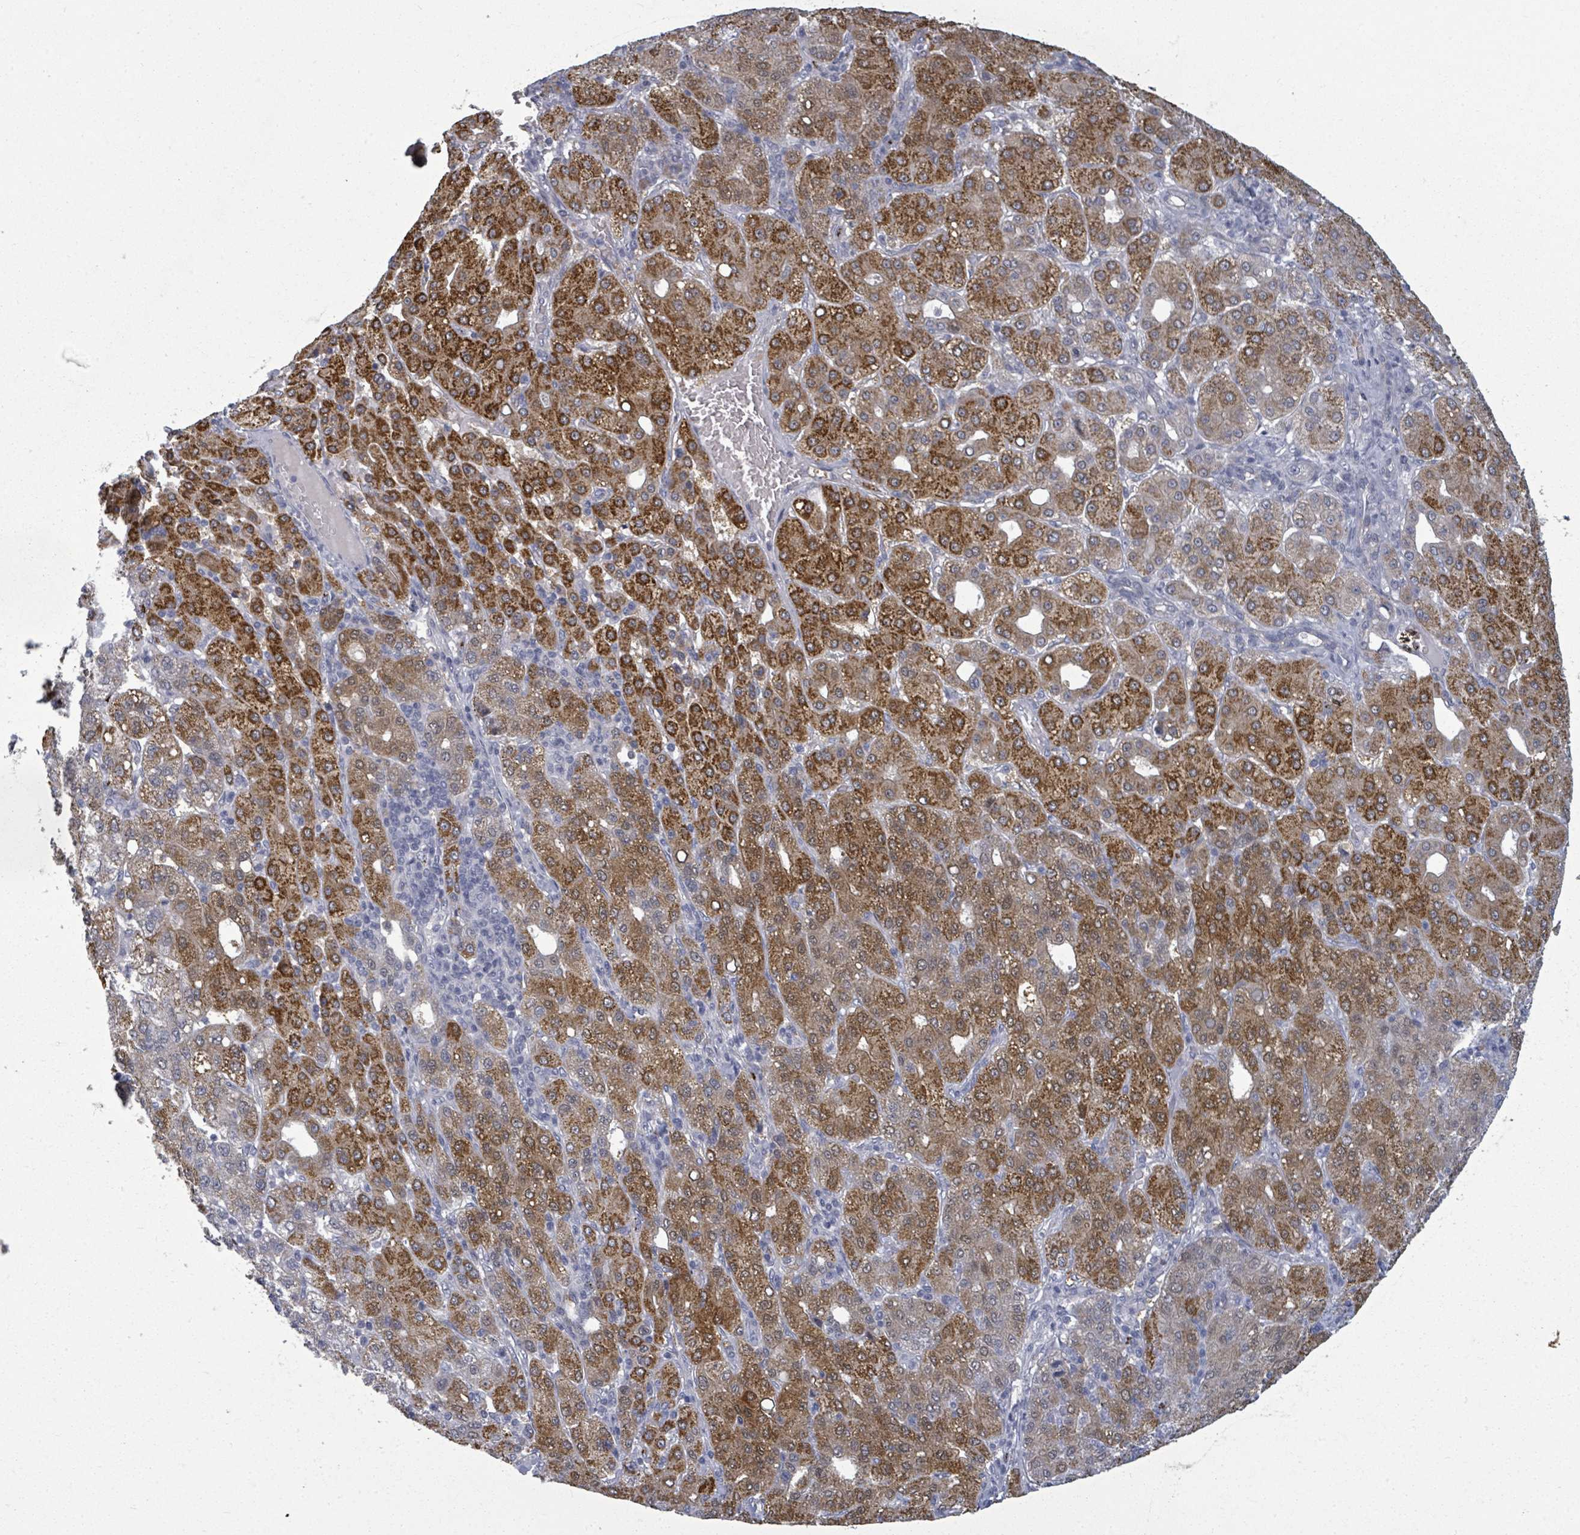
{"staining": {"intensity": "strong", "quantity": ">75%", "location": "cytoplasmic/membranous"}, "tissue": "liver cancer", "cell_type": "Tumor cells", "image_type": "cancer", "snomed": [{"axis": "morphology", "description": "Carcinoma, Hepatocellular, NOS"}, {"axis": "topography", "description": "Liver"}], "caption": "Liver cancer stained for a protein exhibits strong cytoplasmic/membranous positivity in tumor cells.", "gene": "ASB12", "patient": {"sex": "male", "age": 65}}